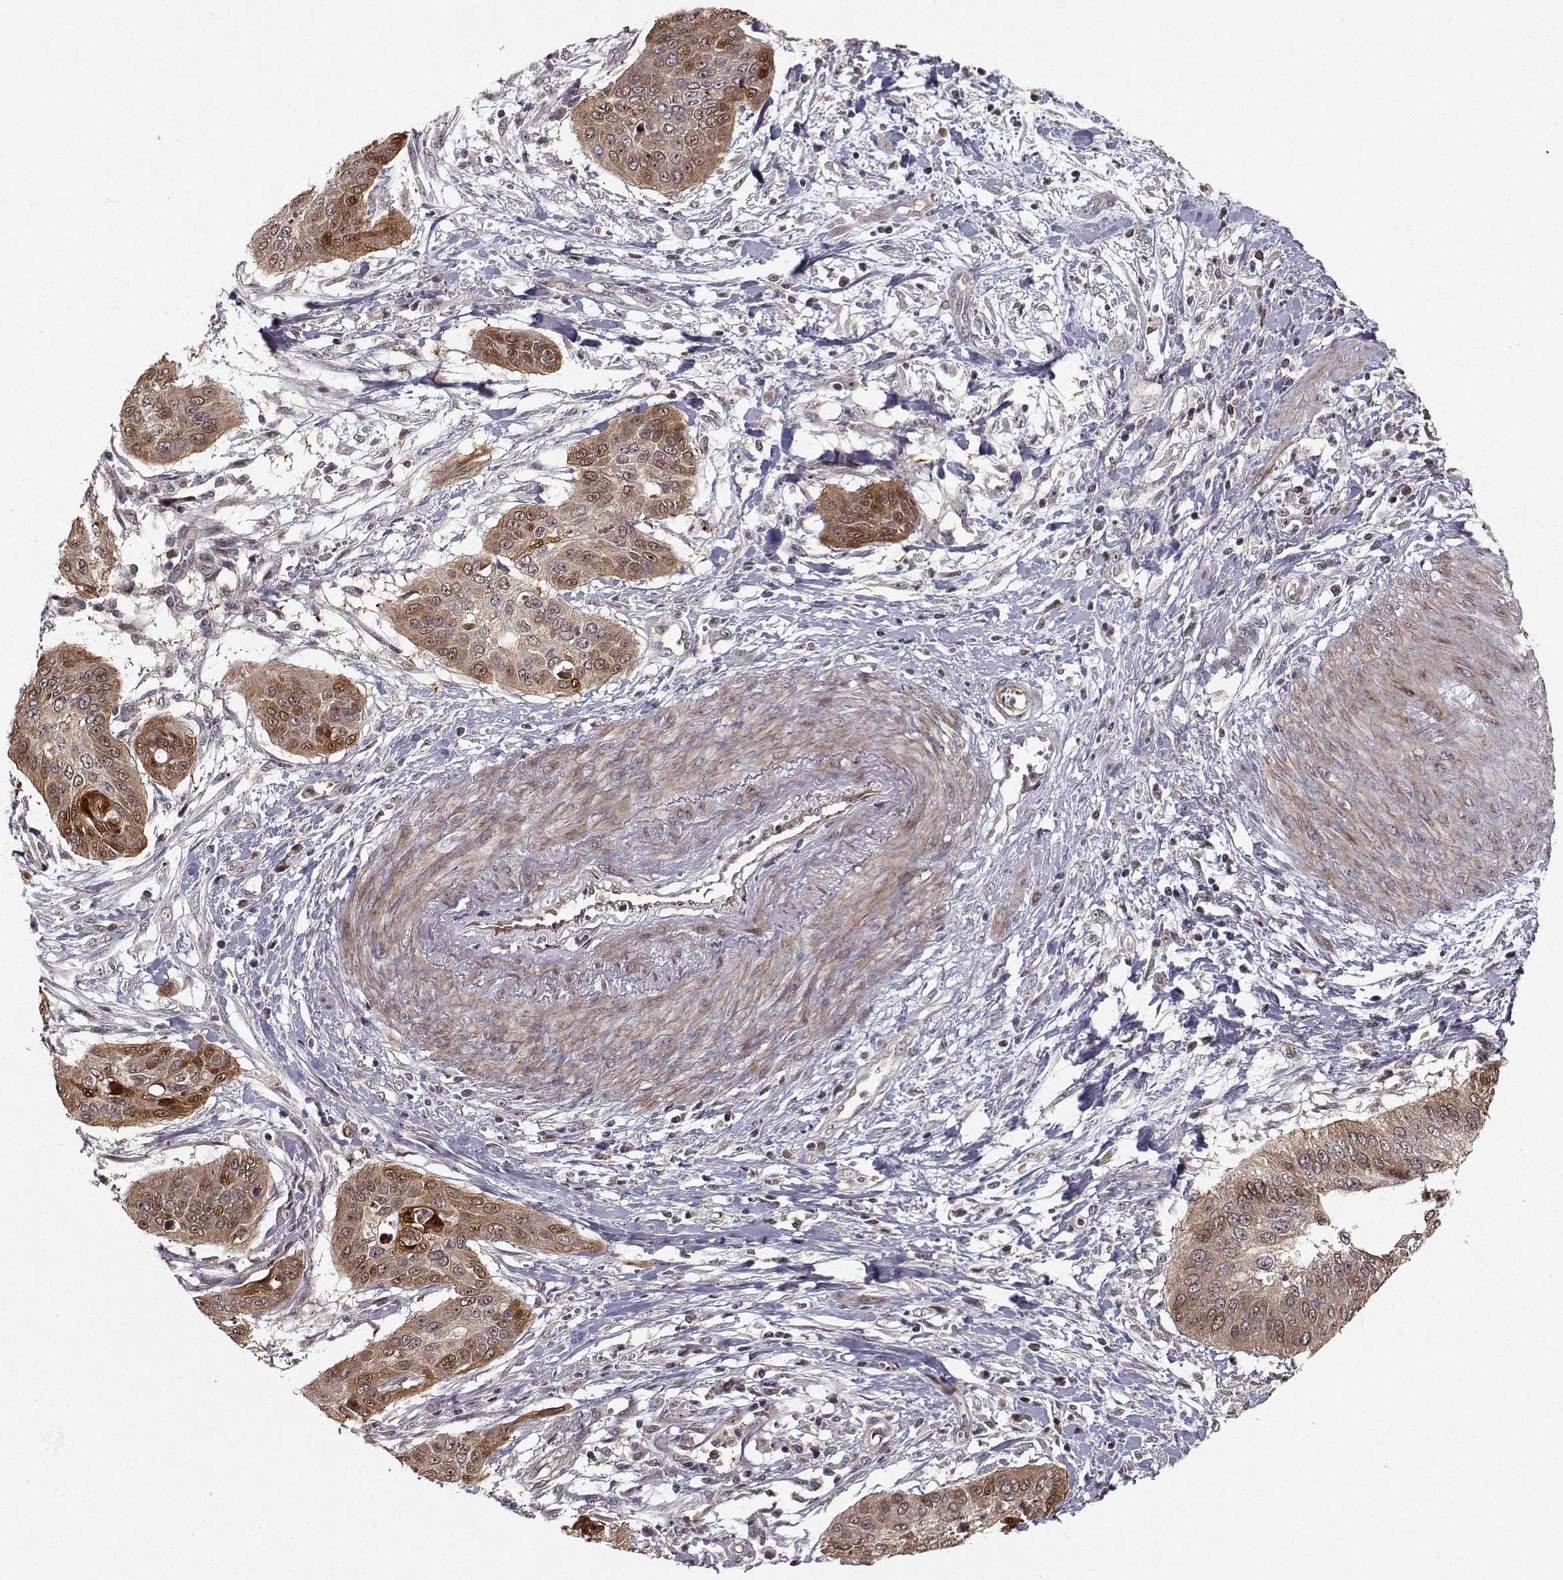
{"staining": {"intensity": "strong", "quantity": "<25%", "location": "cytoplasmic/membranous,nuclear"}, "tissue": "cervical cancer", "cell_type": "Tumor cells", "image_type": "cancer", "snomed": [{"axis": "morphology", "description": "Squamous cell carcinoma, NOS"}, {"axis": "topography", "description": "Cervix"}], "caption": "A high-resolution micrograph shows immunohistochemistry (IHC) staining of cervical cancer, which demonstrates strong cytoplasmic/membranous and nuclear staining in about <25% of tumor cells. (IHC, brightfield microscopy, high magnification).", "gene": "APC", "patient": {"sex": "female", "age": 39}}